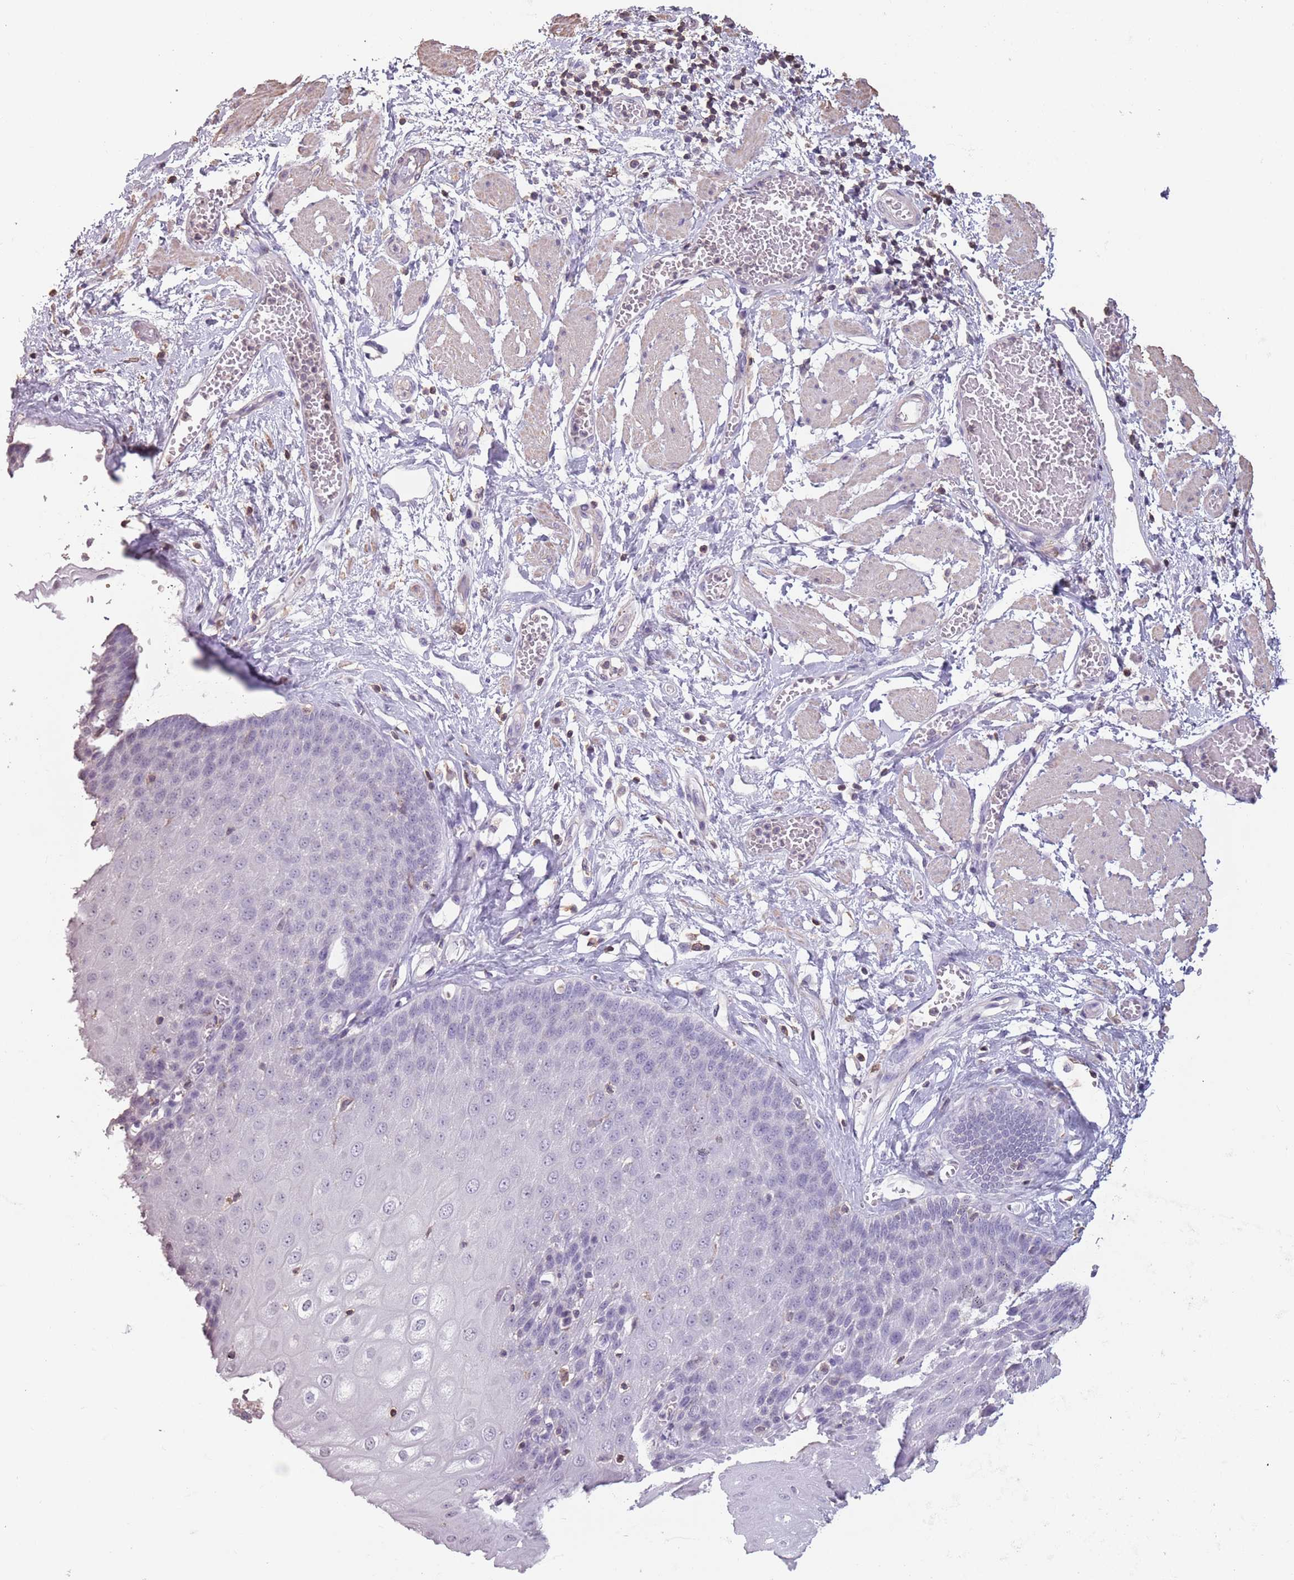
{"staining": {"intensity": "negative", "quantity": "none", "location": "none"}, "tissue": "esophagus", "cell_type": "Squamous epithelial cells", "image_type": "normal", "snomed": [{"axis": "morphology", "description": "Normal tissue, NOS"}, {"axis": "topography", "description": "Esophagus"}], "caption": "A high-resolution micrograph shows IHC staining of unremarkable esophagus, which exhibits no significant expression in squamous epithelial cells. The staining is performed using DAB brown chromogen with nuclei counter-stained in using hematoxylin.", "gene": "SUN5", "patient": {"sex": "male", "age": 60}}